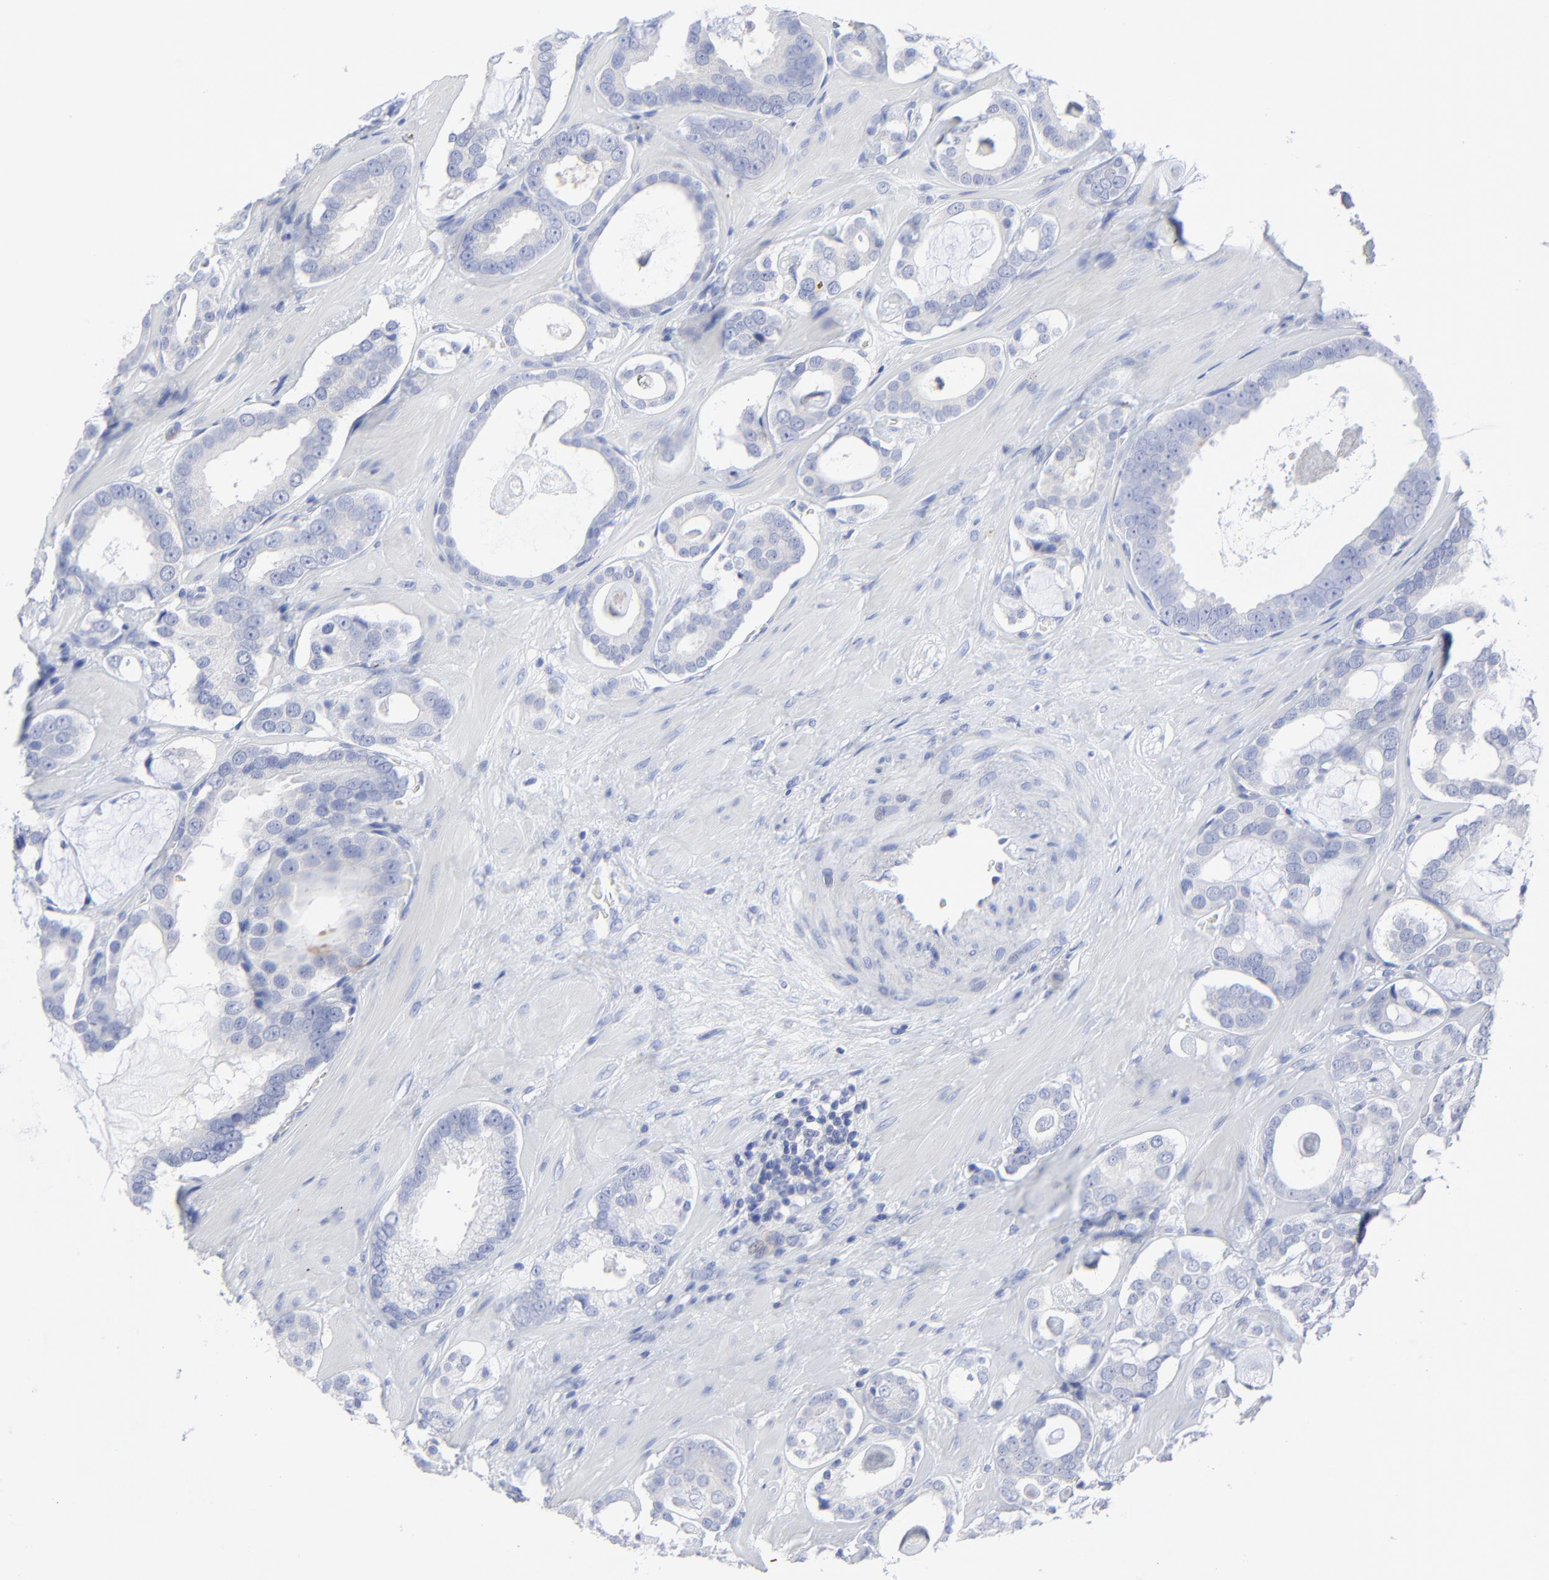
{"staining": {"intensity": "negative", "quantity": "none", "location": "none"}, "tissue": "prostate cancer", "cell_type": "Tumor cells", "image_type": "cancer", "snomed": [{"axis": "morphology", "description": "Adenocarcinoma, Low grade"}, {"axis": "topography", "description": "Prostate"}], "caption": "The immunohistochemistry micrograph has no significant staining in tumor cells of prostate cancer (low-grade adenocarcinoma) tissue. (Brightfield microscopy of DAB immunohistochemistry at high magnification).", "gene": "PSD3", "patient": {"sex": "male", "age": 57}}